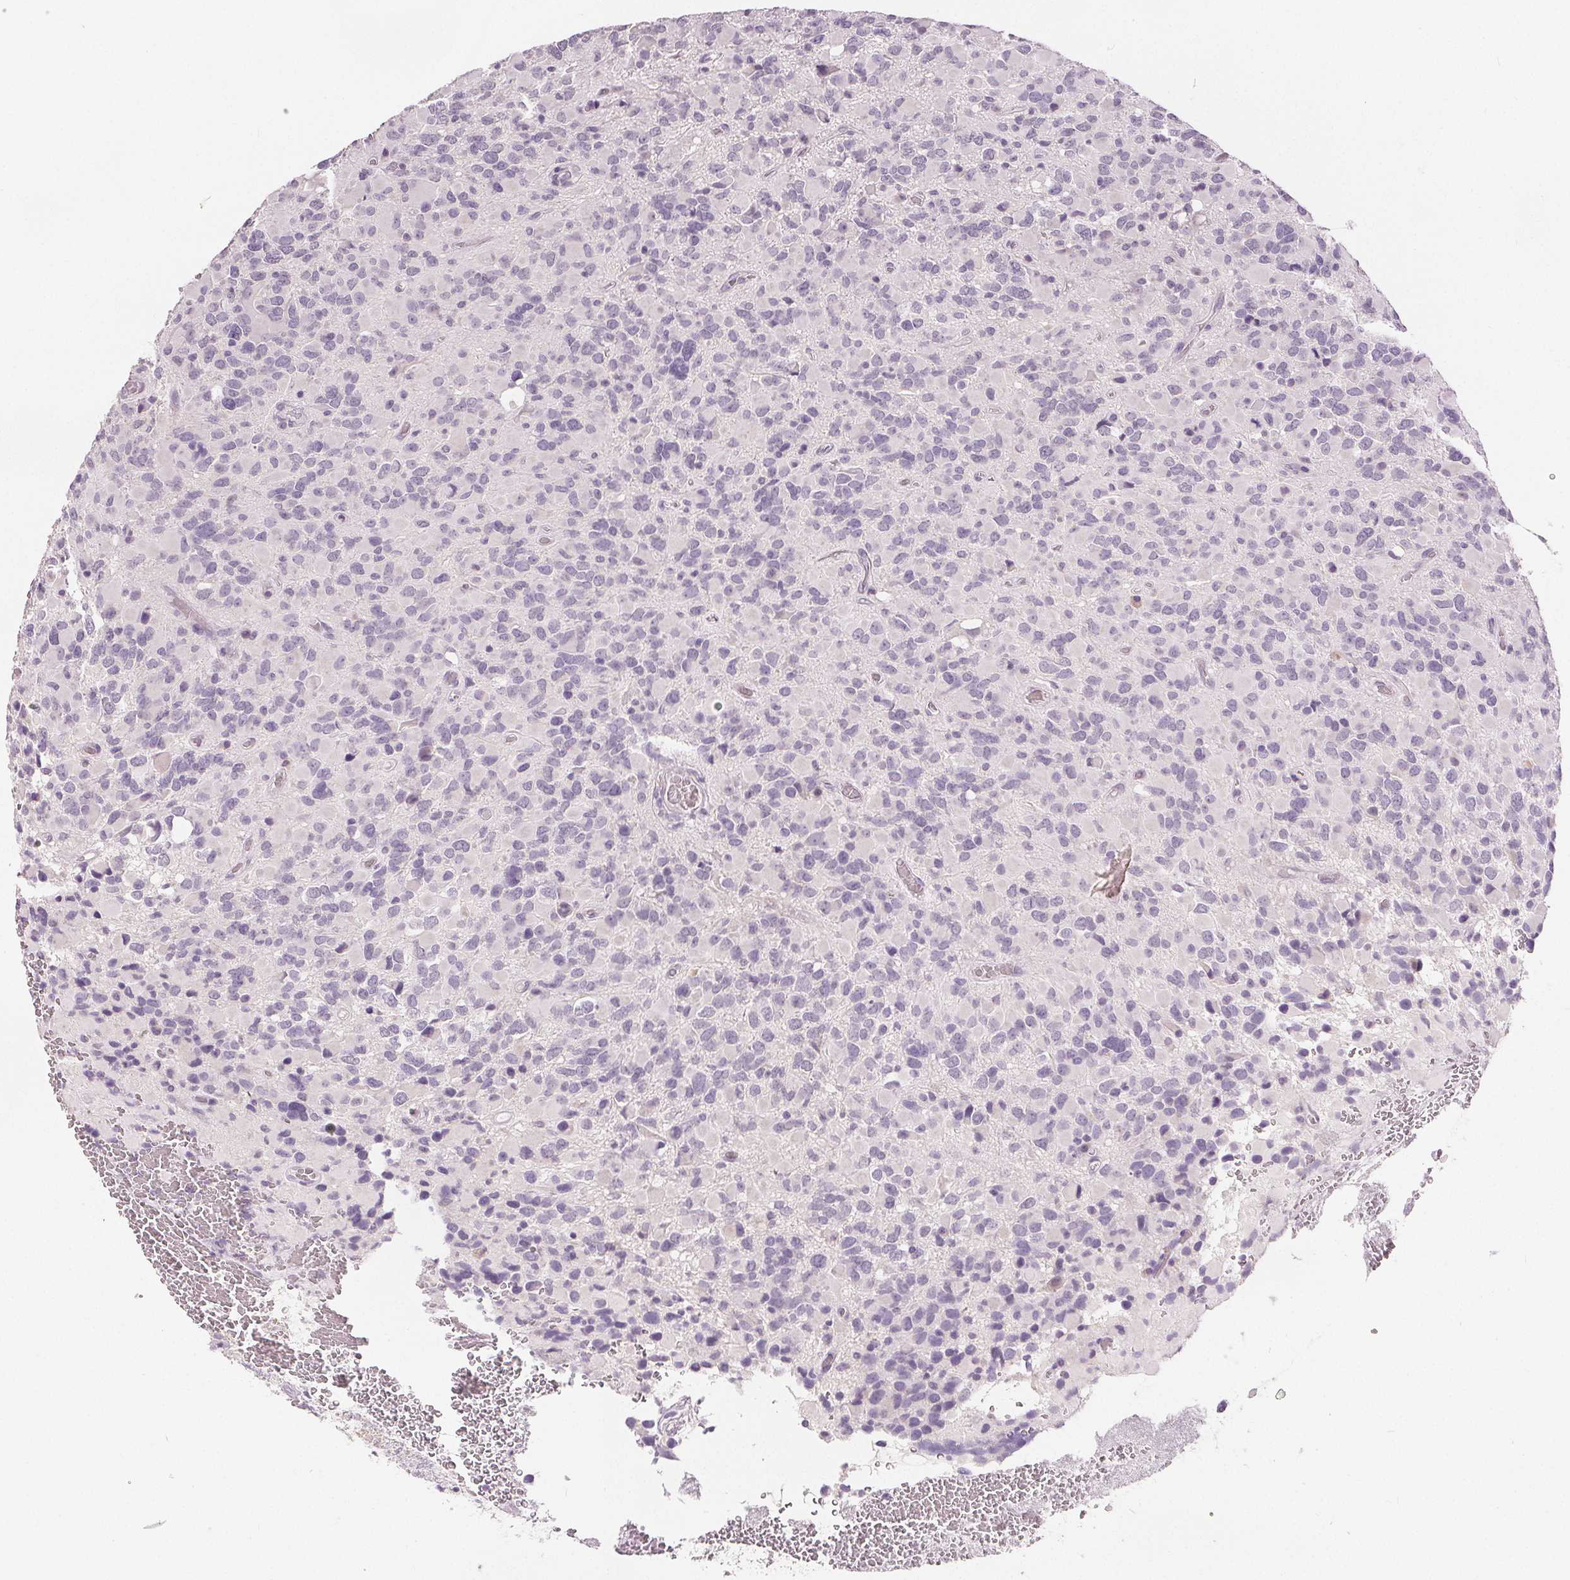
{"staining": {"intensity": "negative", "quantity": "none", "location": "none"}, "tissue": "glioma", "cell_type": "Tumor cells", "image_type": "cancer", "snomed": [{"axis": "morphology", "description": "Glioma, malignant, High grade"}, {"axis": "topography", "description": "Brain"}], "caption": "An IHC histopathology image of high-grade glioma (malignant) is shown. There is no staining in tumor cells of high-grade glioma (malignant). (DAB (3,3'-diaminobenzidine) immunohistochemistry (IHC) visualized using brightfield microscopy, high magnification).", "gene": "CA12", "patient": {"sex": "female", "age": 40}}